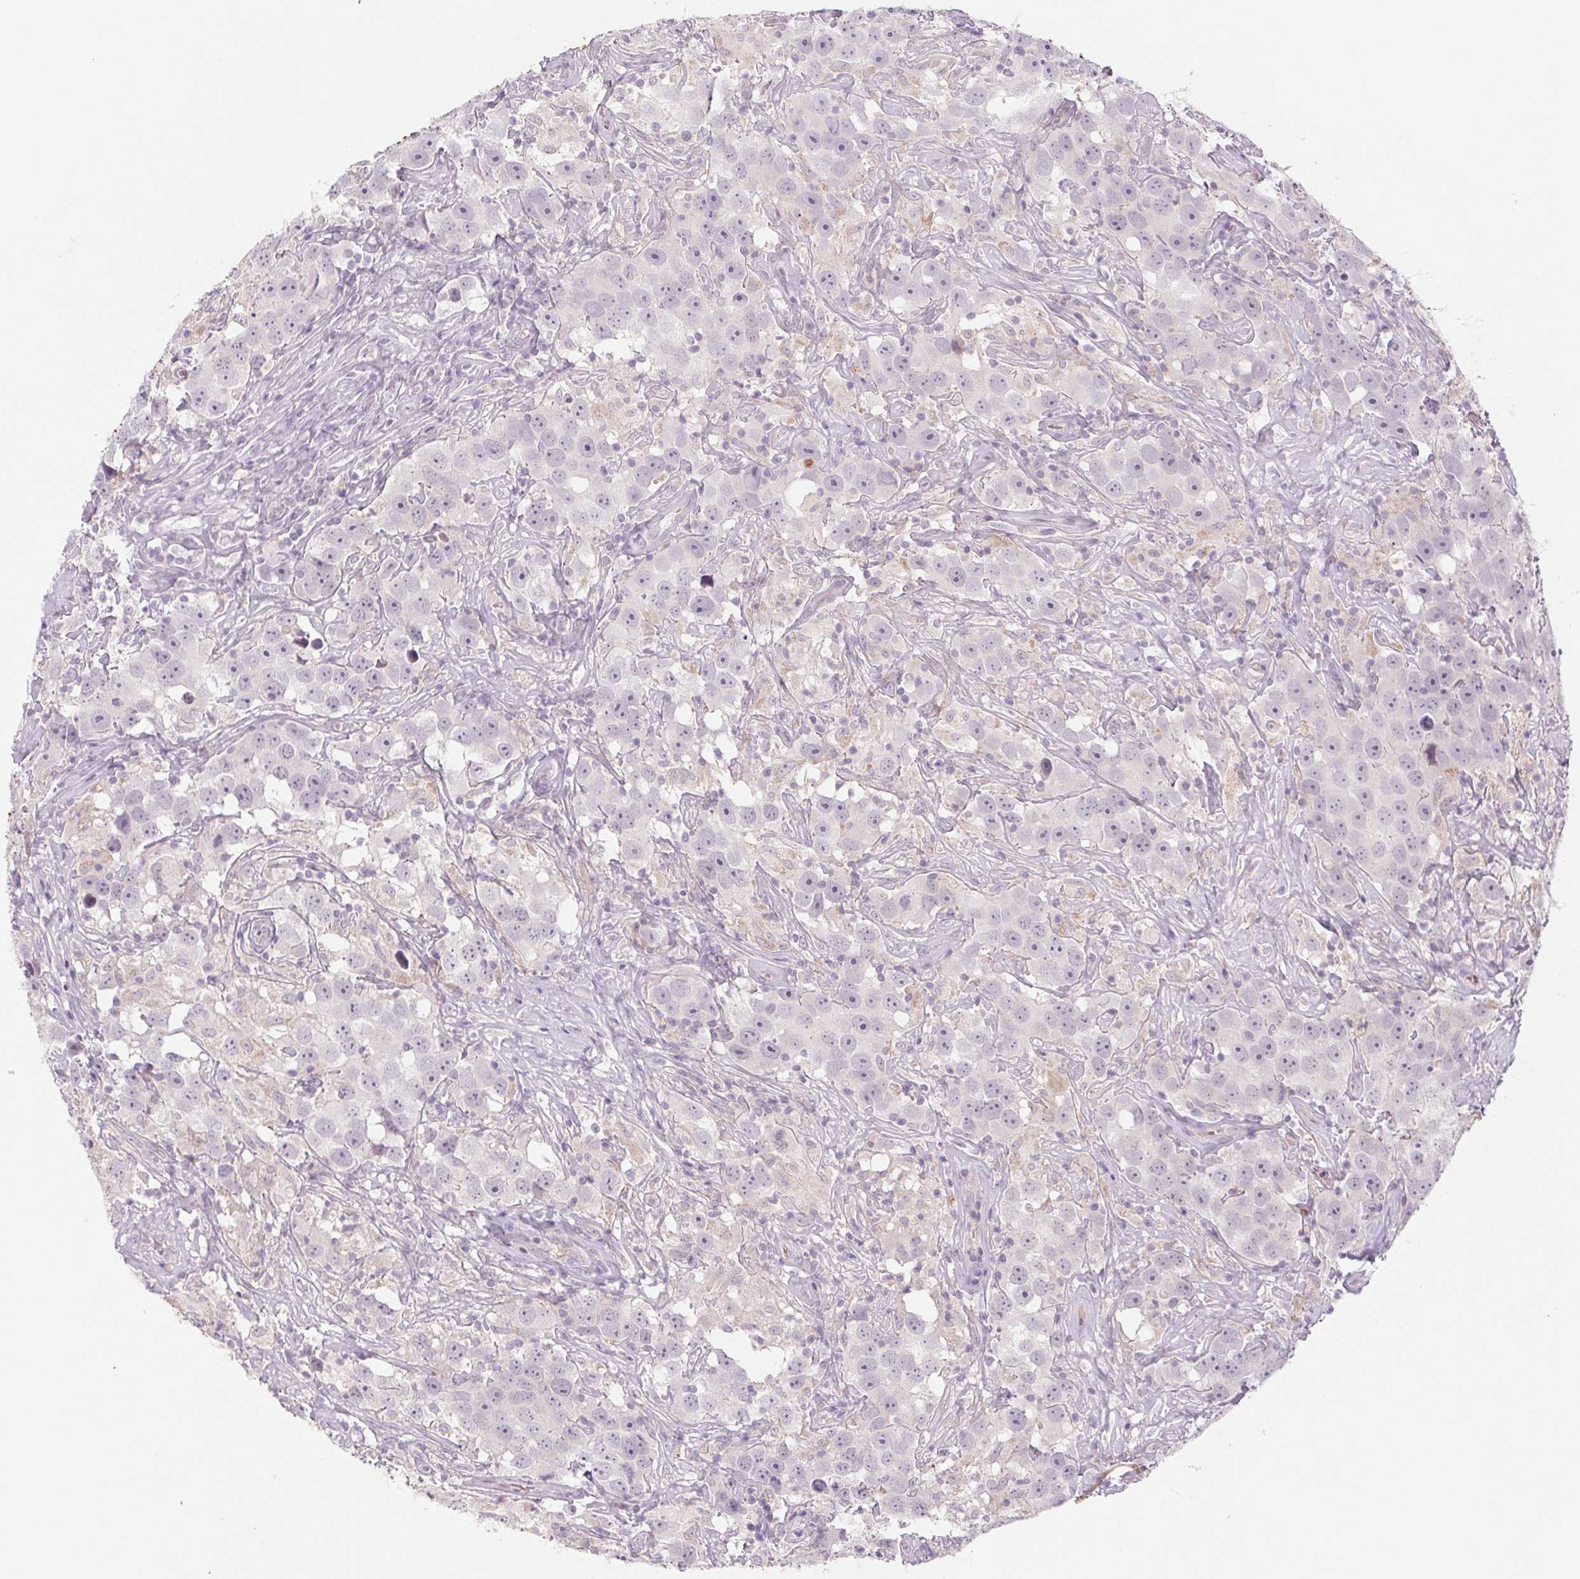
{"staining": {"intensity": "weak", "quantity": "<25%", "location": "nuclear"}, "tissue": "testis cancer", "cell_type": "Tumor cells", "image_type": "cancer", "snomed": [{"axis": "morphology", "description": "Seminoma, NOS"}, {"axis": "topography", "description": "Testis"}], "caption": "Protein analysis of seminoma (testis) shows no significant positivity in tumor cells.", "gene": "KRT1", "patient": {"sex": "male", "age": 49}}